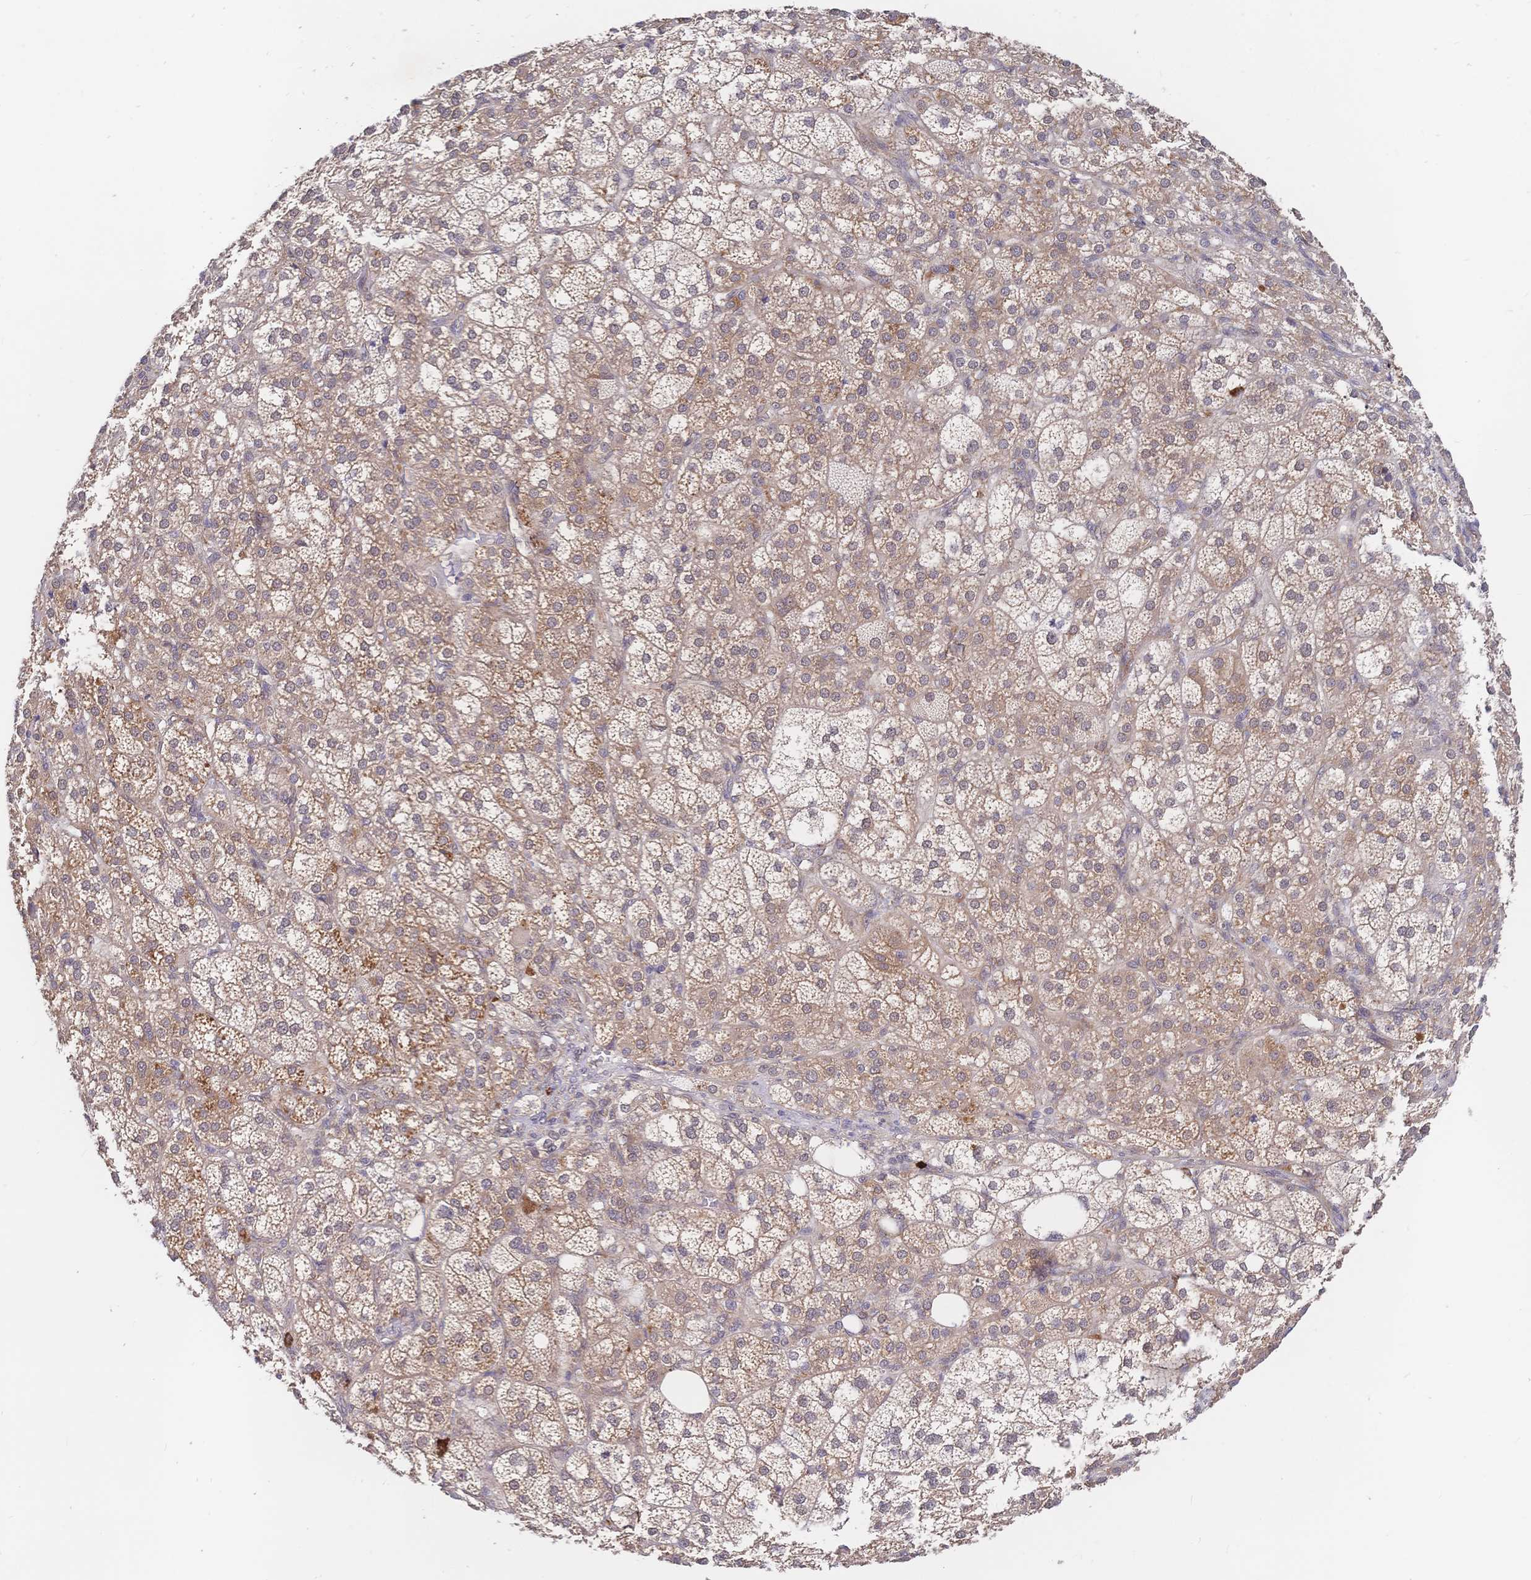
{"staining": {"intensity": "moderate", "quantity": ">75%", "location": "cytoplasmic/membranous,nuclear"}, "tissue": "adrenal gland", "cell_type": "Glandular cells", "image_type": "normal", "snomed": [{"axis": "morphology", "description": "Normal tissue, NOS"}, {"axis": "topography", "description": "Adrenal gland"}], "caption": "Immunohistochemical staining of benign adrenal gland displays moderate cytoplasmic/membranous,nuclear protein staining in about >75% of glandular cells. The protein is stained brown, and the nuclei are stained in blue (DAB (3,3'-diaminobenzidine) IHC with brightfield microscopy, high magnification).", "gene": "LMO4", "patient": {"sex": "female", "age": 60}}